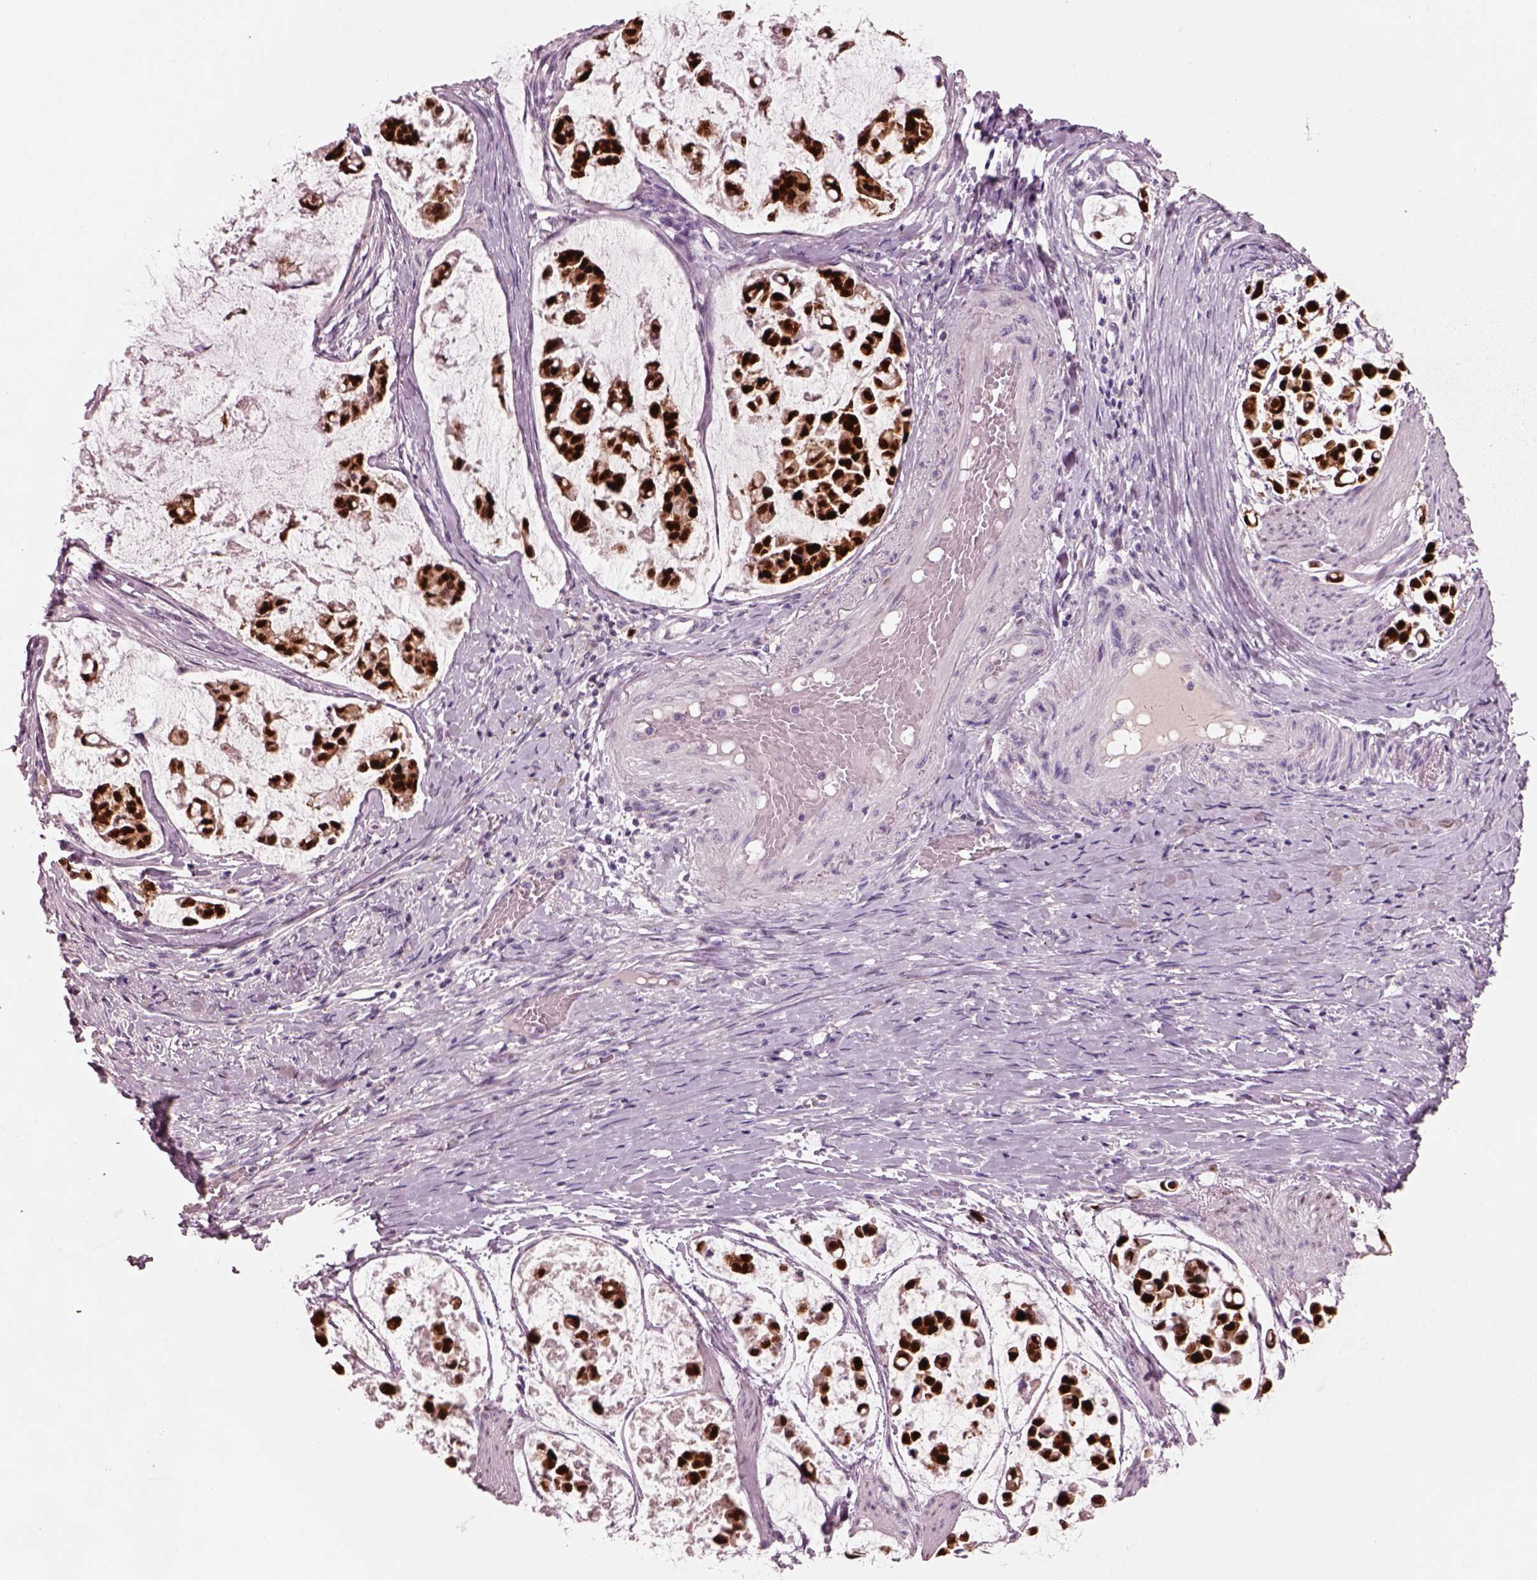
{"staining": {"intensity": "strong", "quantity": ">75%", "location": "cytoplasmic/membranous,nuclear"}, "tissue": "stomach cancer", "cell_type": "Tumor cells", "image_type": "cancer", "snomed": [{"axis": "morphology", "description": "Adenocarcinoma, NOS"}, {"axis": "topography", "description": "Stomach"}], "caption": "Stomach cancer stained with a brown dye reveals strong cytoplasmic/membranous and nuclear positive positivity in approximately >75% of tumor cells.", "gene": "SOX9", "patient": {"sex": "male", "age": 82}}